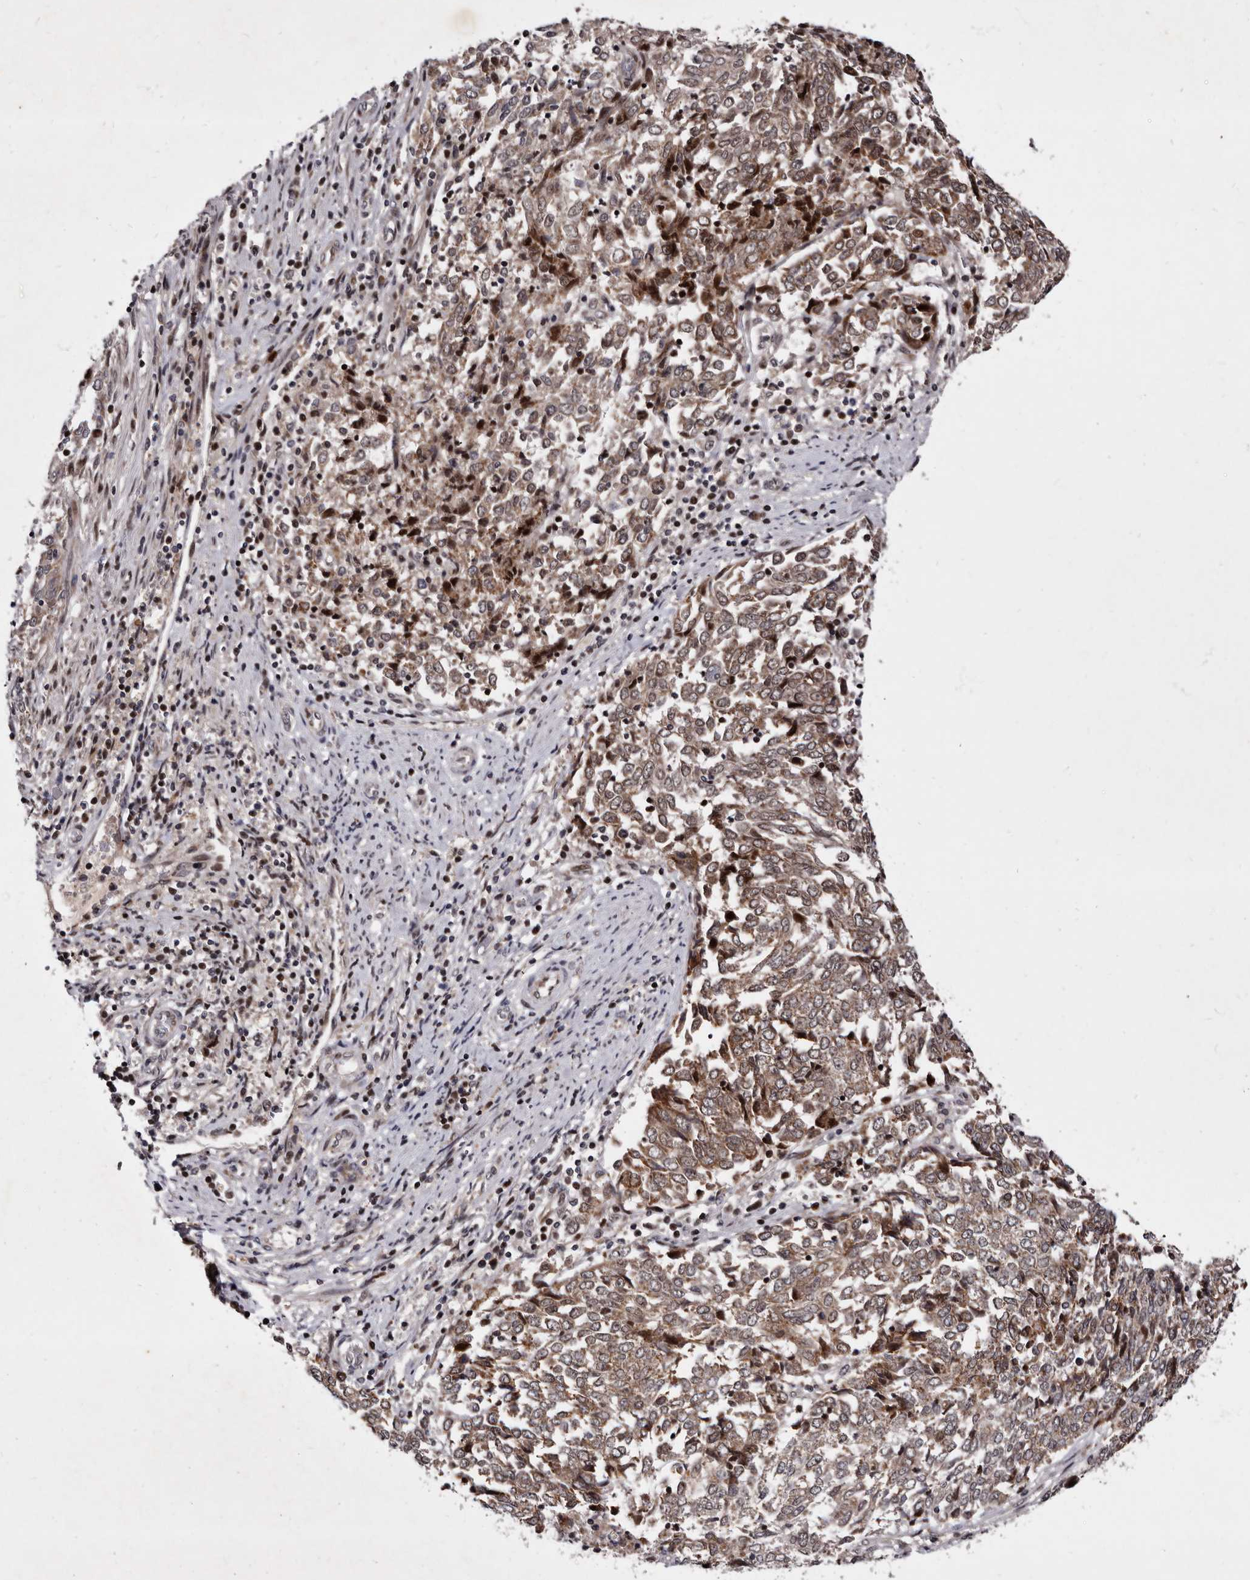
{"staining": {"intensity": "moderate", "quantity": ">75%", "location": "cytoplasmic/membranous,nuclear"}, "tissue": "endometrial cancer", "cell_type": "Tumor cells", "image_type": "cancer", "snomed": [{"axis": "morphology", "description": "Adenocarcinoma, NOS"}, {"axis": "topography", "description": "Endometrium"}], "caption": "An image of endometrial cancer (adenocarcinoma) stained for a protein reveals moderate cytoplasmic/membranous and nuclear brown staining in tumor cells.", "gene": "TNKS", "patient": {"sex": "female", "age": 80}}